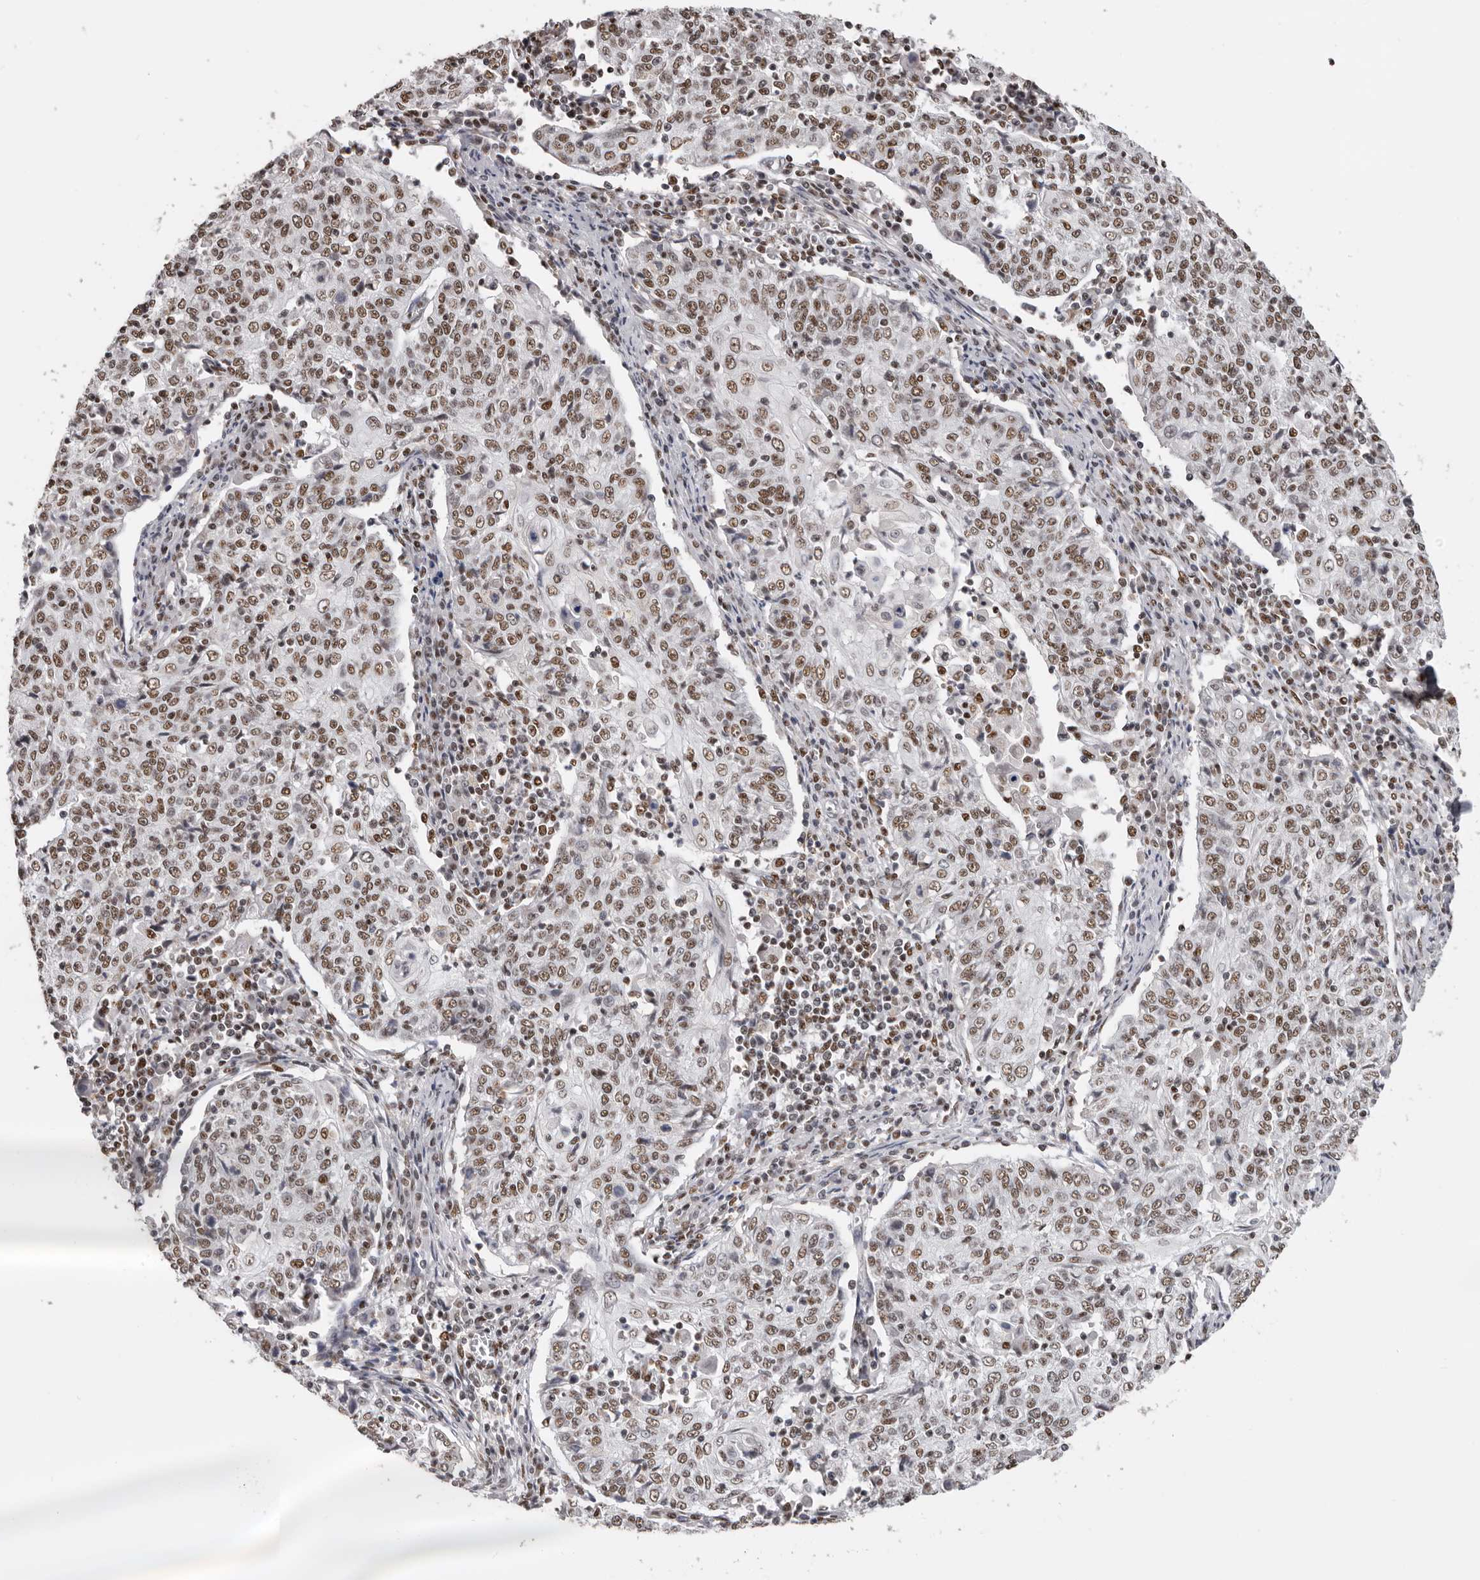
{"staining": {"intensity": "moderate", "quantity": ">75%", "location": "nuclear"}, "tissue": "cervical cancer", "cell_type": "Tumor cells", "image_type": "cancer", "snomed": [{"axis": "morphology", "description": "Squamous cell carcinoma, NOS"}, {"axis": "topography", "description": "Cervix"}], "caption": "Cervical squamous cell carcinoma stained with DAB (3,3'-diaminobenzidine) IHC exhibits medium levels of moderate nuclear staining in about >75% of tumor cells.", "gene": "SCAF4", "patient": {"sex": "female", "age": 48}}